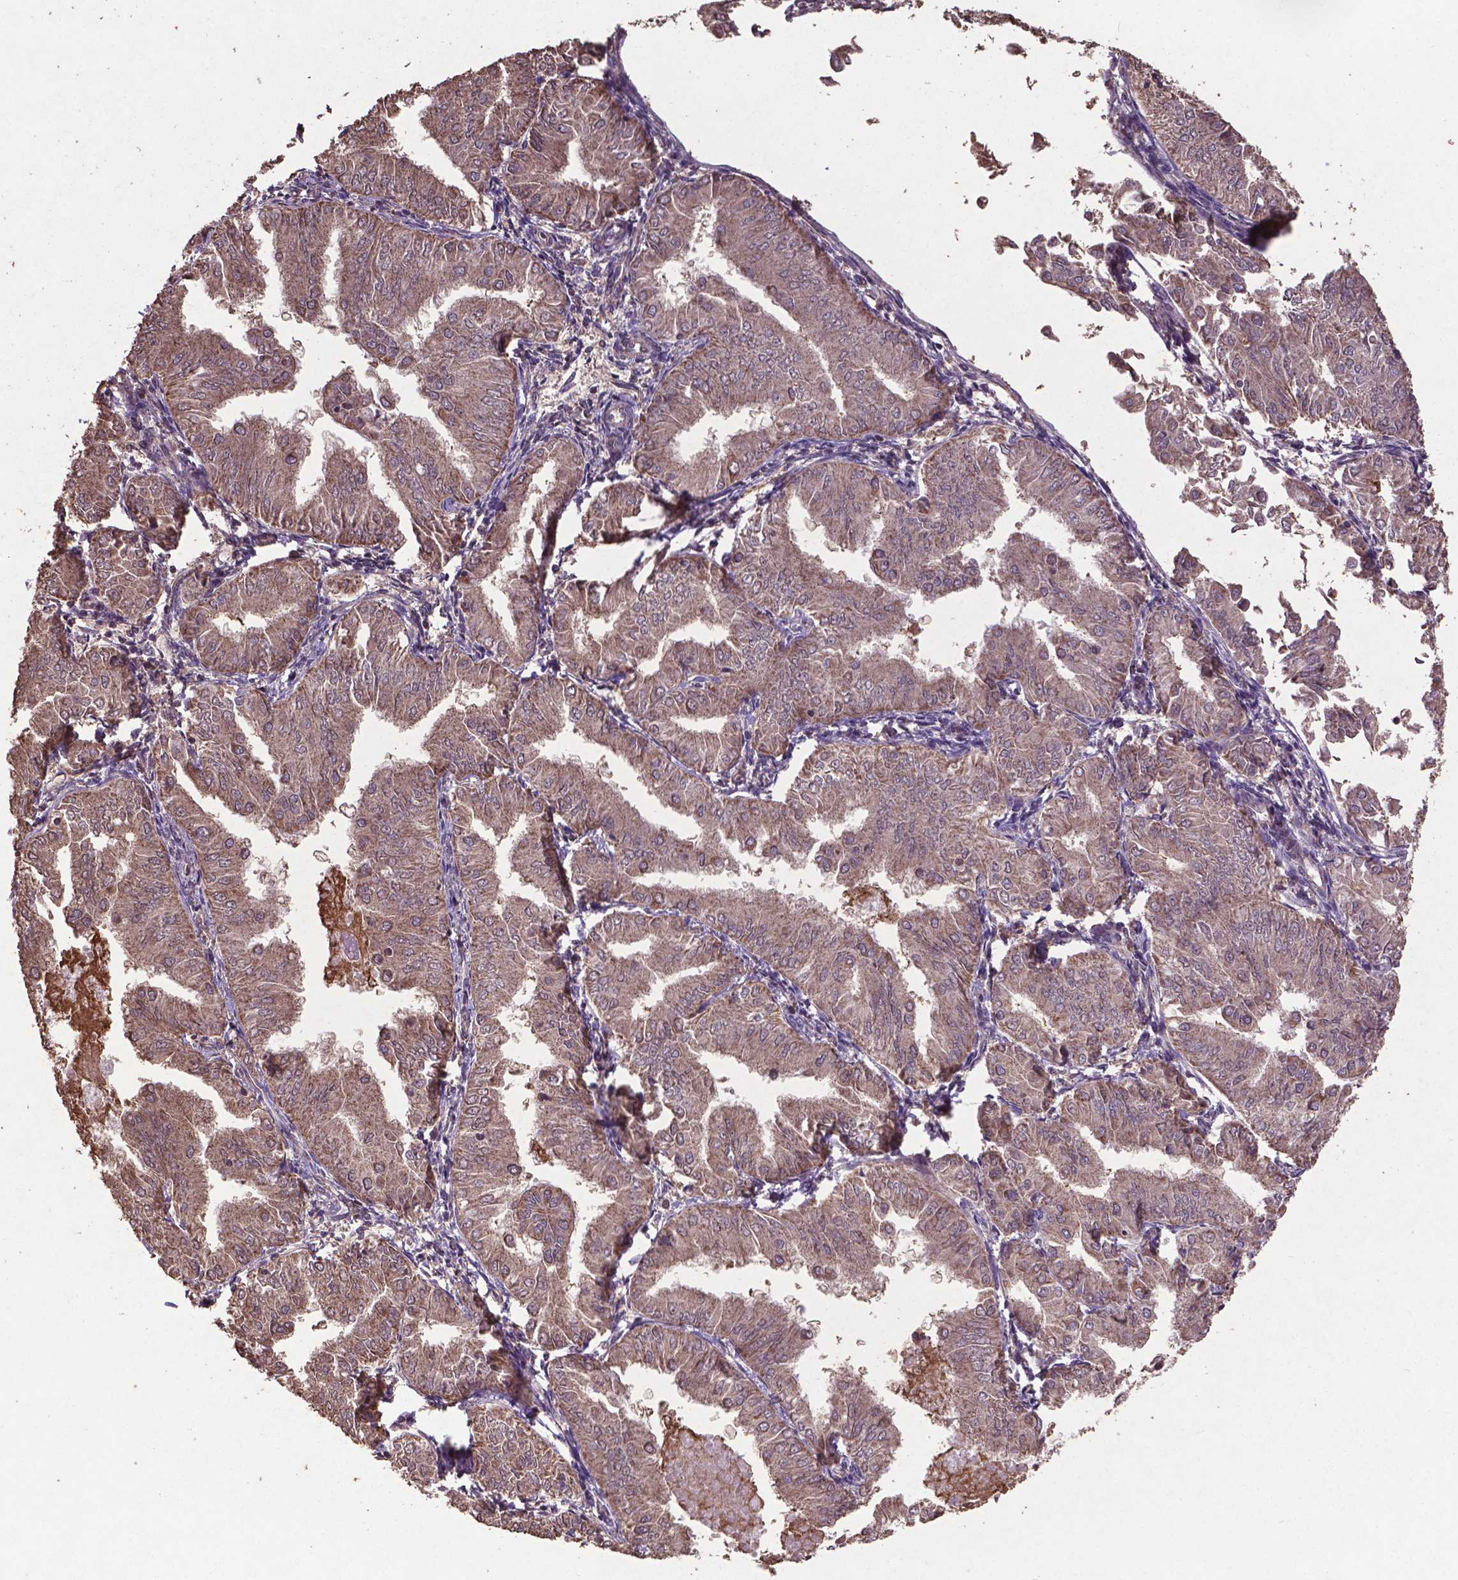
{"staining": {"intensity": "moderate", "quantity": ">75%", "location": "cytoplasmic/membranous"}, "tissue": "endometrial cancer", "cell_type": "Tumor cells", "image_type": "cancer", "snomed": [{"axis": "morphology", "description": "Adenocarcinoma, NOS"}, {"axis": "topography", "description": "Endometrium"}], "caption": "Endometrial cancer stained with a protein marker shows moderate staining in tumor cells.", "gene": "DCAF1", "patient": {"sex": "female", "age": 53}}